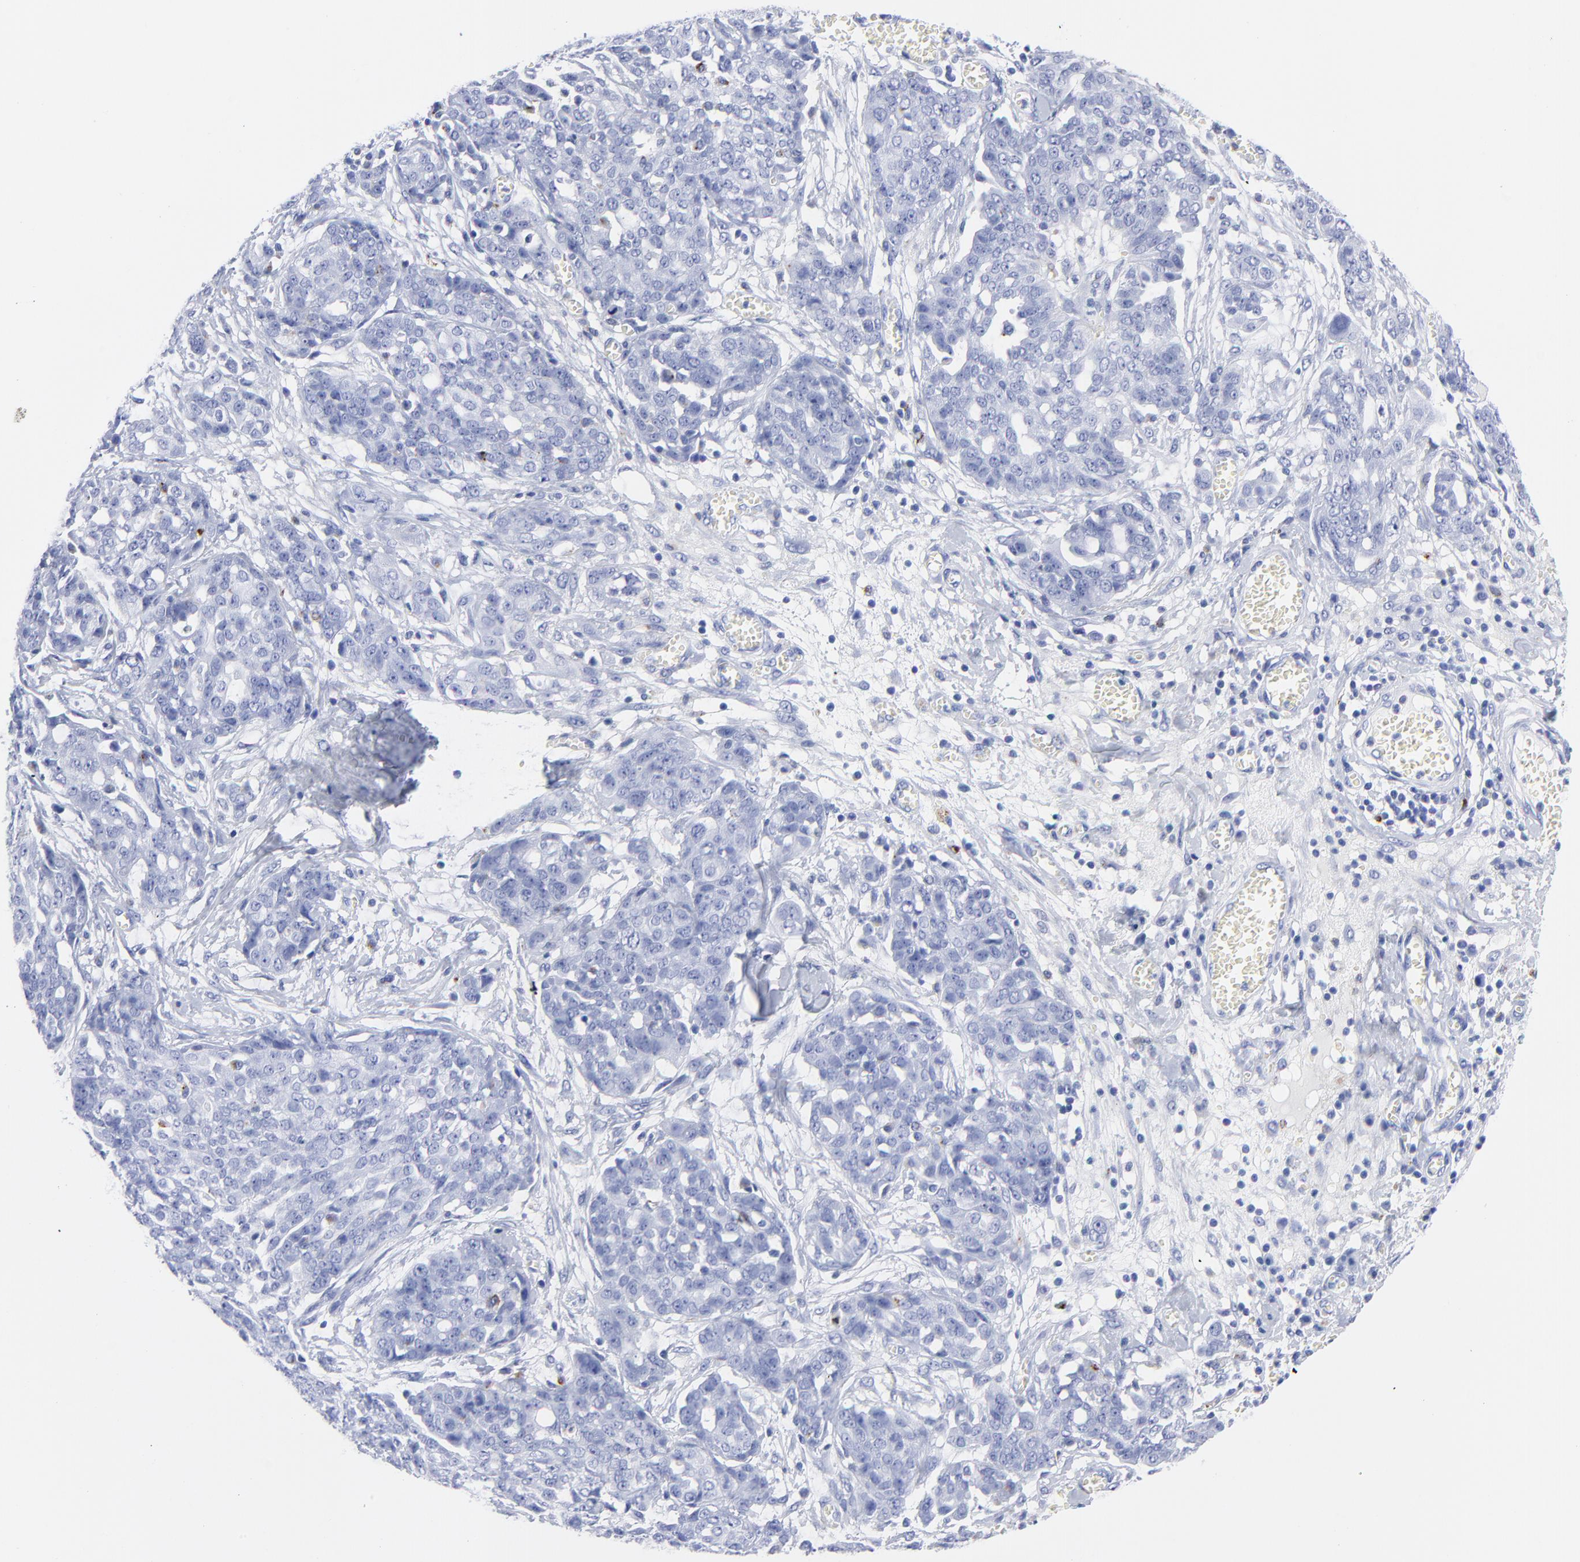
{"staining": {"intensity": "negative", "quantity": "none", "location": "none"}, "tissue": "ovarian cancer", "cell_type": "Tumor cells", "image_type": "cancer", "snomed": [{"axis": "morphology", "description": "Cystadenocarcinoma, serous, NOS"}, {"axis": "topography", "description": "Soft tissue"}, {"axis": "topography", "description": "Ovary"}], "caption": "Immunohistochemistry (IHC) histopathology image of ovarian cancer stained for a protein (brown), which displays no positivity in tumor cells.", "gene": "CPVL", "patient": {"sex": "female", "age": 57}}